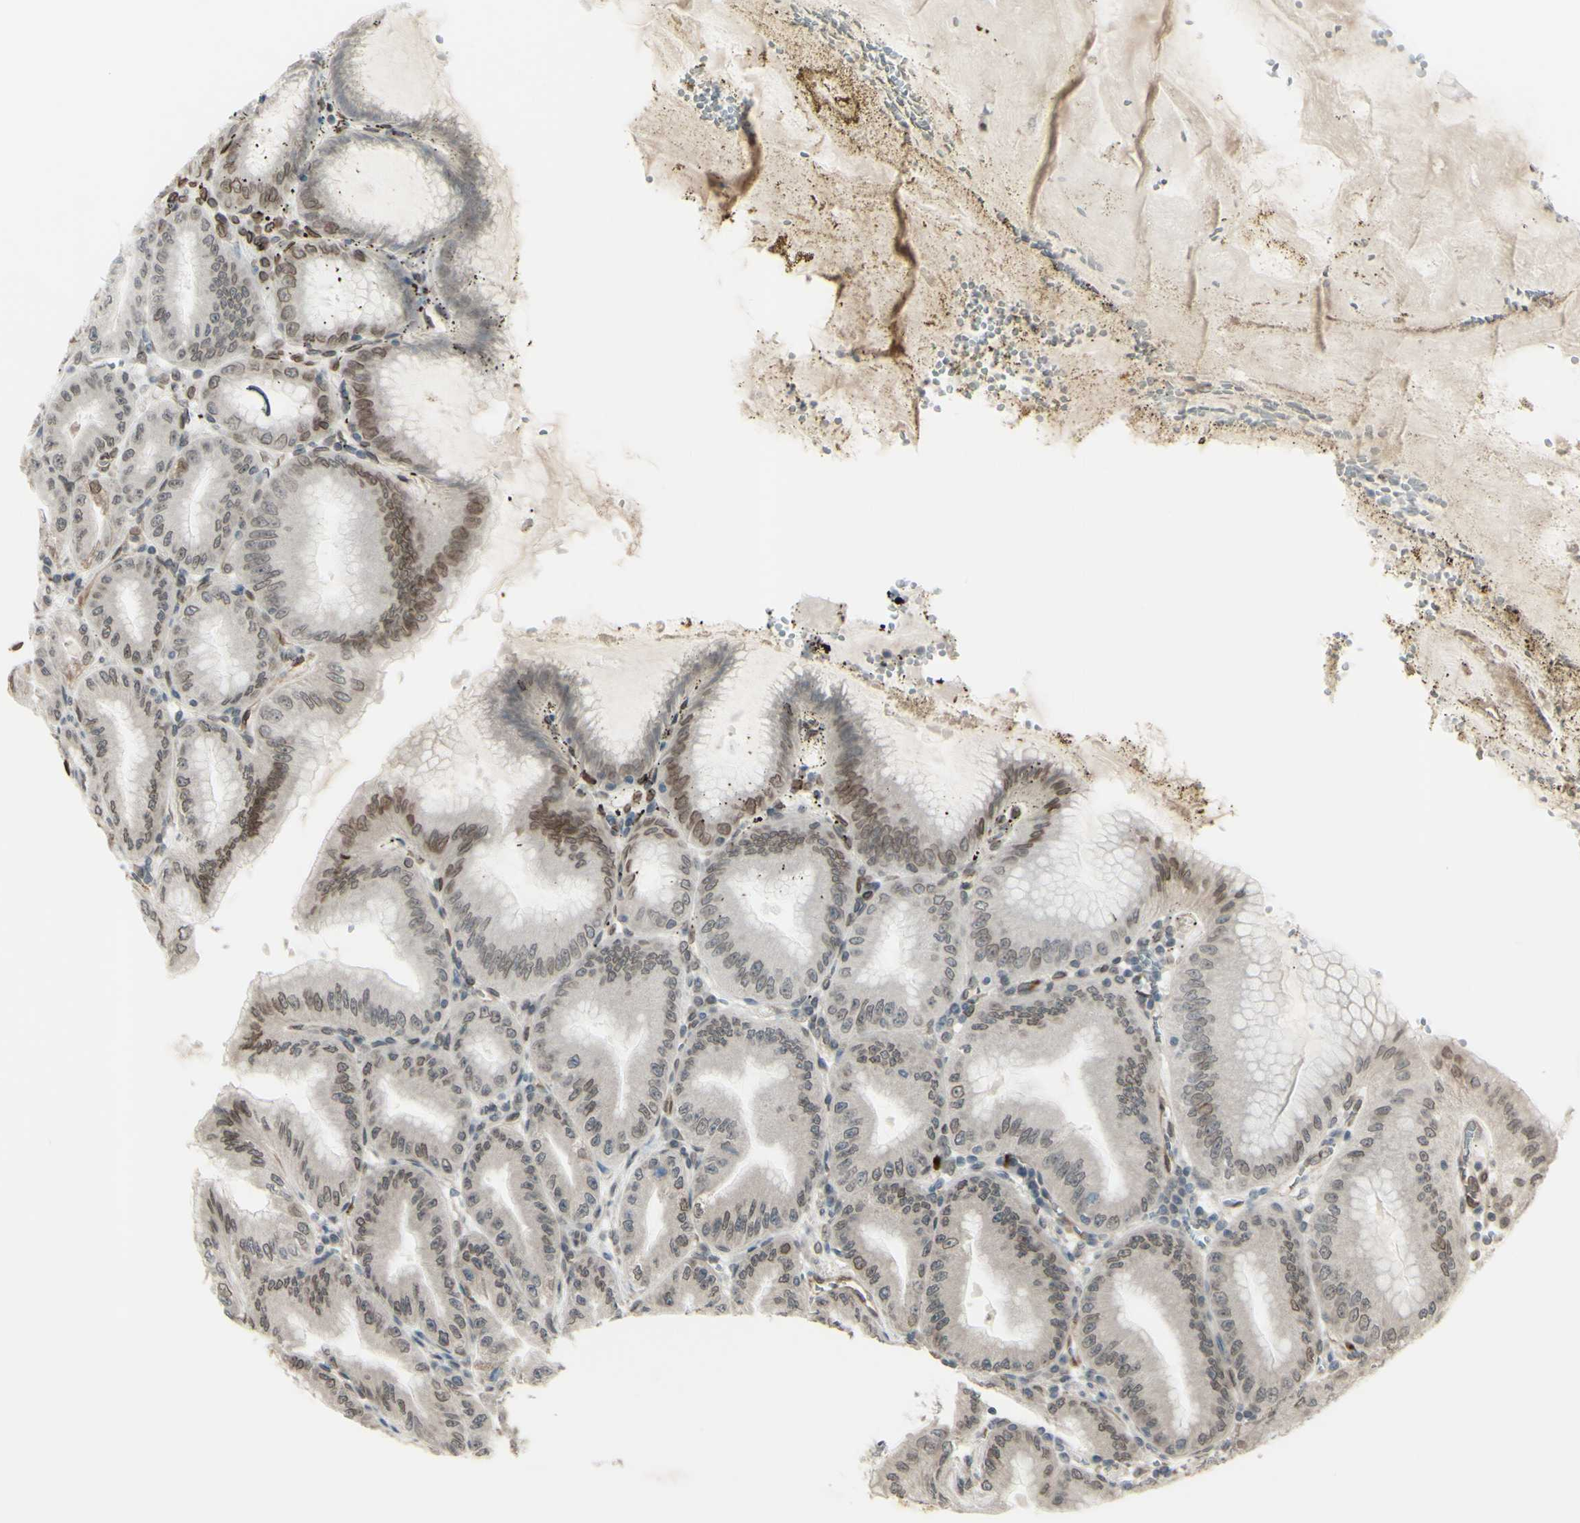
{"staining": {"intensity": "strong", "quantity": "25%-75%", "location": "cytoplasmic/membranous,nuclear"}, "tissue": "stomach", "cell_type": "Glandular cells", "image_type": "normal", "snomed": [{"axis": "morphology", "description": "Normal tissue, NOS"}, {"axis": "topography", "description": "Stomach, lower"}], "caption": "Protein staining of normal stomach reveals strong cytoplasmic/membranous,nuclear expression in about 25%-75% of glandular cells. (DAB IHC, brown staining for protein, blue staining for nuclei).", "gene": "MLF2", "patient": {"sex": "male", "age": 71}}